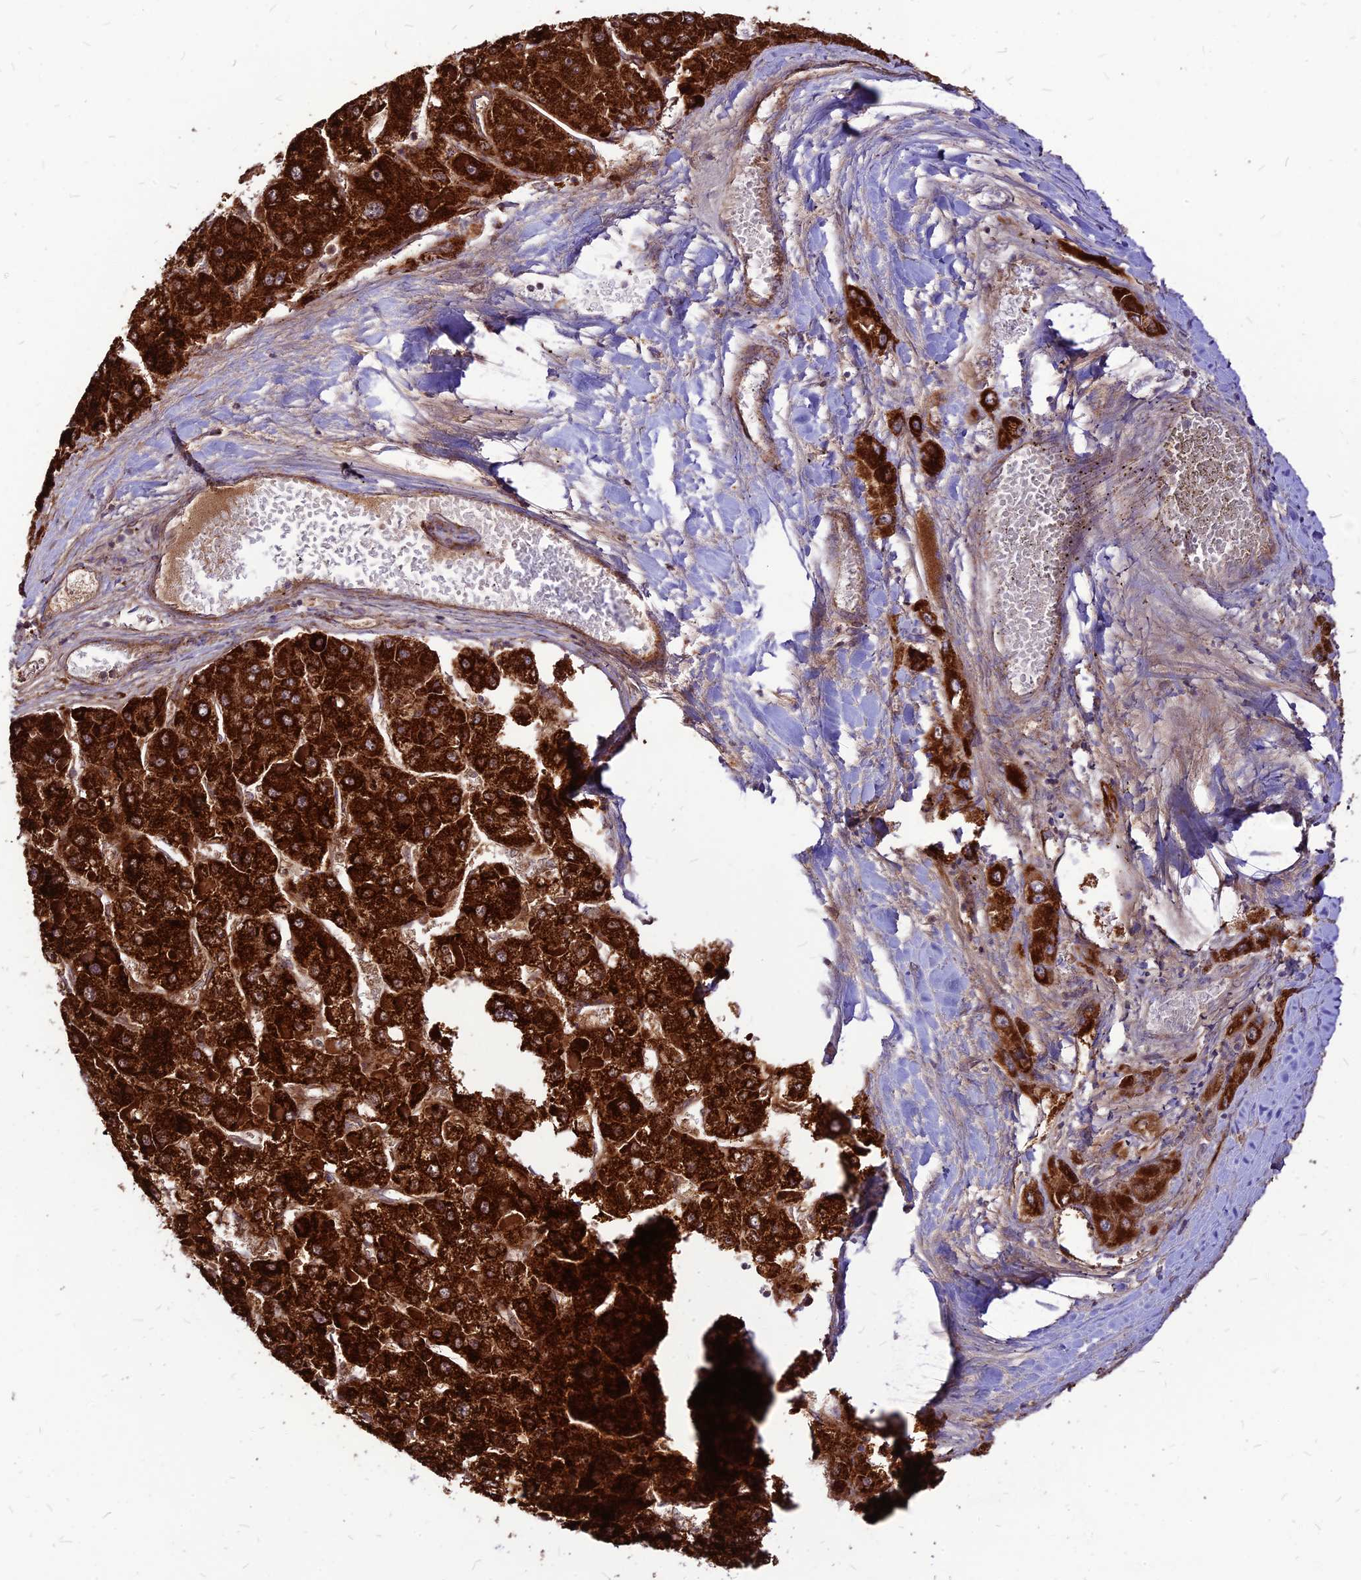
{"staining": {"intensity": "strong", "quantity": ">75%", "location": "cytoplasmic/membranous"}, "tissue": "liver cancer", "cell_type": "Tumor cells", "image_type": "cancer", "snomed": [{"axis": "morphology", "description": "Carcinoma, Hepatocellular, NOS"}, {"axis": "topography", "description": "Liver"}], "caption": "Tumor cells exhibit high levels of strong cytoplasmic/membranous expression in about >75% of cells in human liver hepatocellular carcinoma.", "gene": "ECI1", "patient": {"sex": "female", "age": 73}}